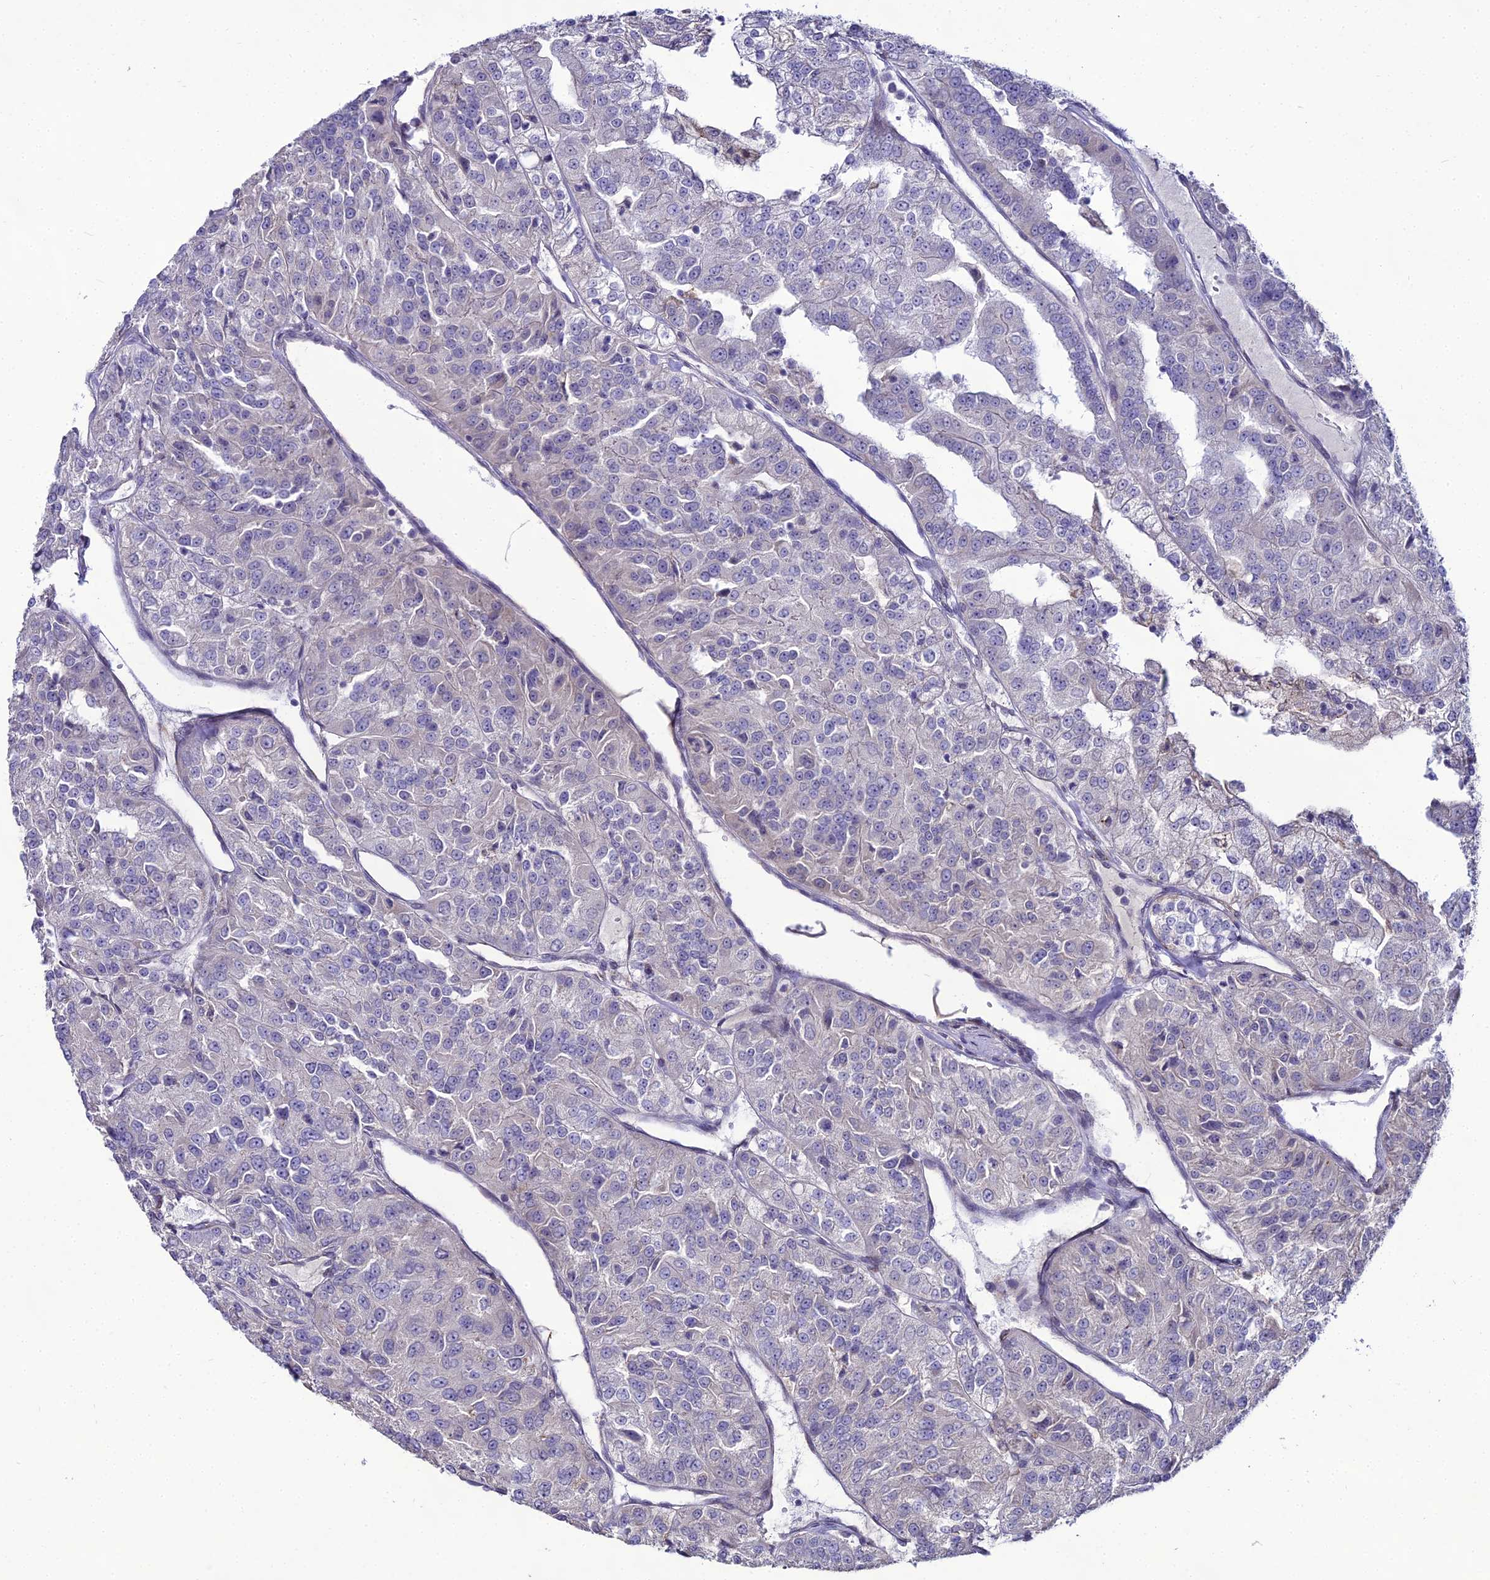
{"staining": {"intensity": "negative", "quantity": "none", "location": "none"}, "tissue": "renal cancer", "cell_type": "Tumor cells", "image_type": "cancer", "snomed": [{"axis": "morphology", "description": "Adenocarcinoma, NOS"}, {"axis": "topography", "description": "Kidney"}], "caption": "Immunohistochemistry (IHC) photomicrograph of neoplastic tissue: adenocarcinoma (renal) stained with DAB (3,3'-diaminobenzidine) shows no significant protein staining in tumor cells. (Stains: DAB (3,3'-diaminobenzidine) IHC with hematoxylin counter stain, Microscopy: brightfield microscopy at high magnification).", "gene": "TROAP", "patient": {"sex": "female", "age": 63}}